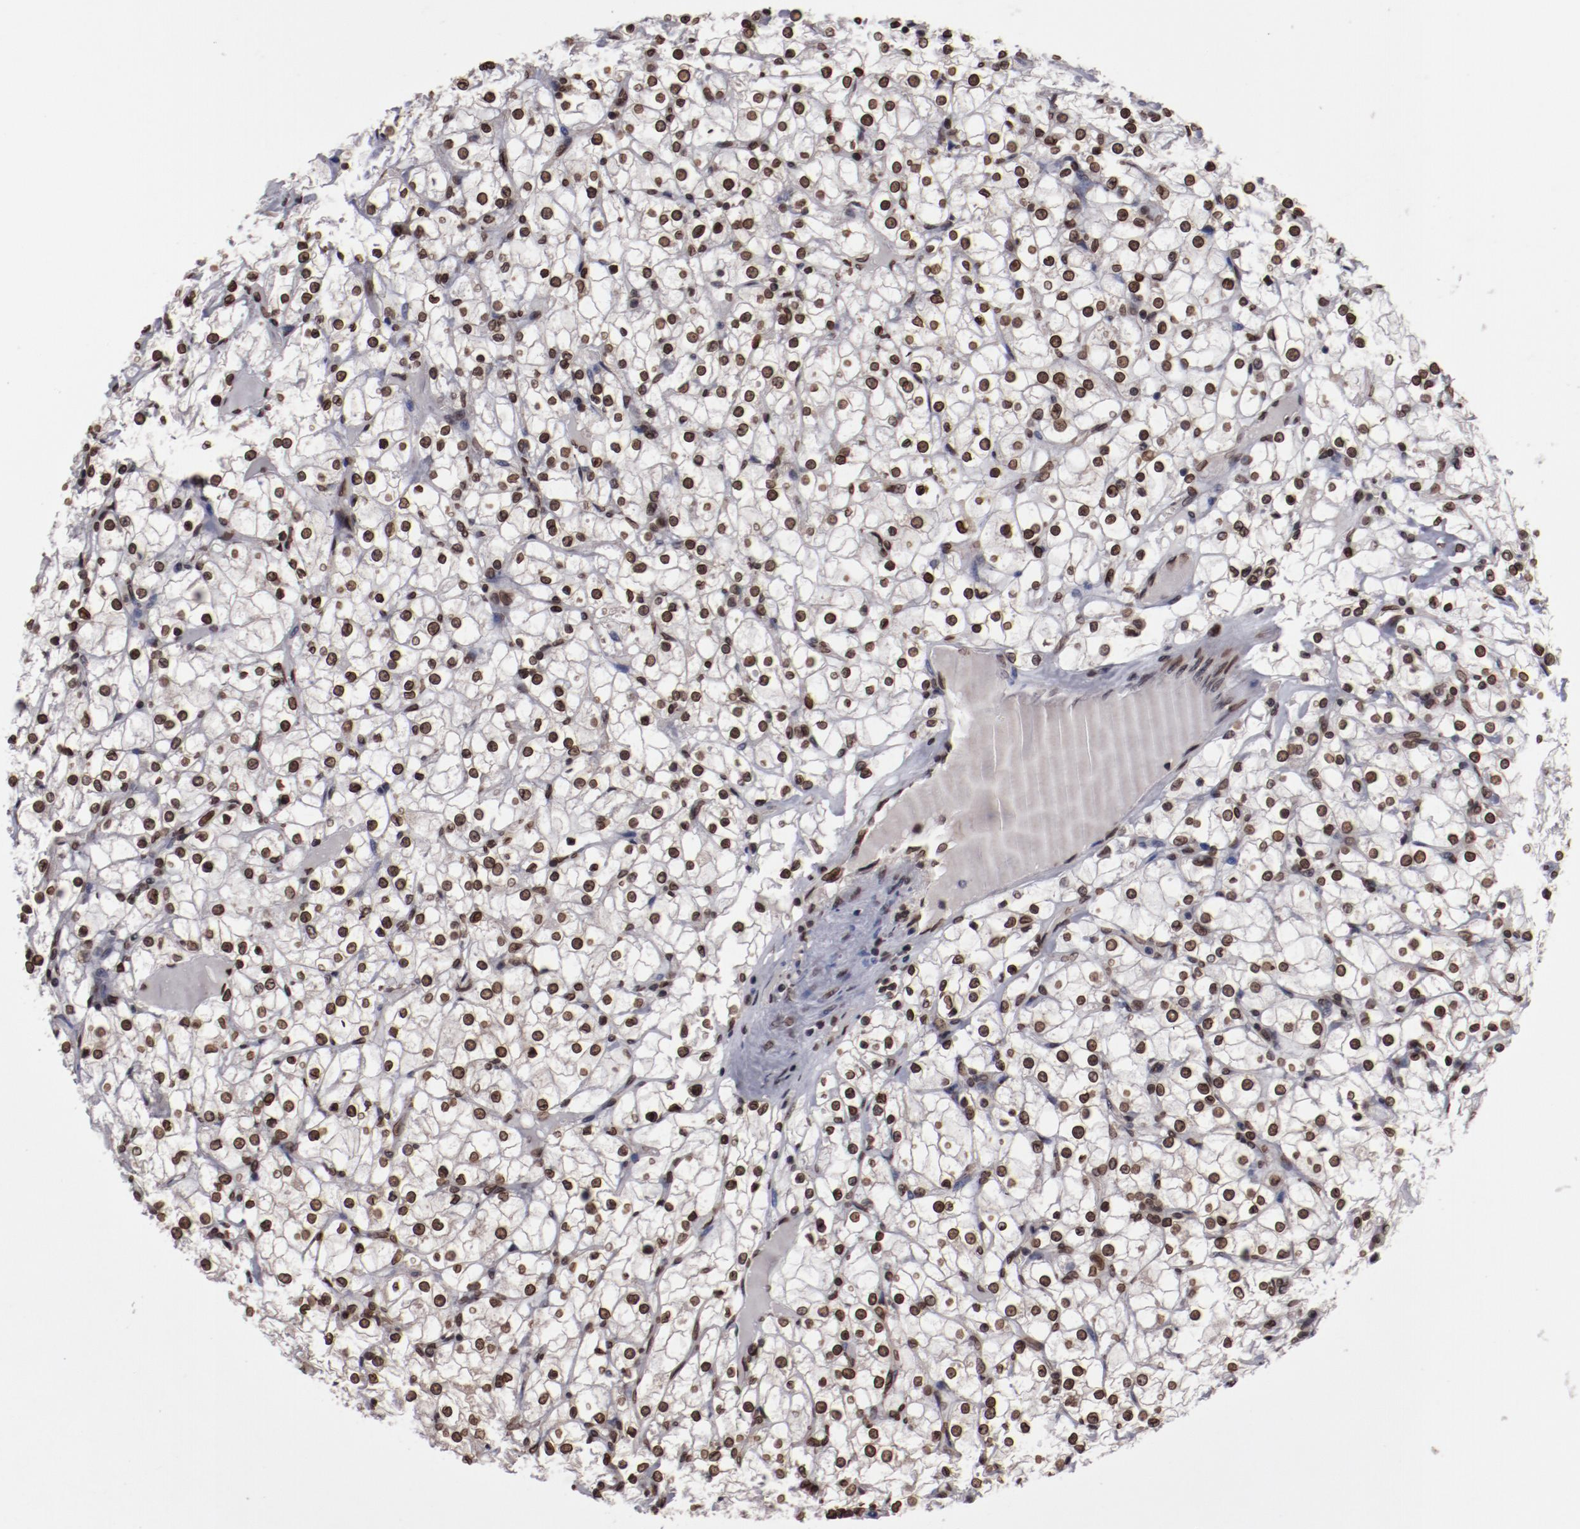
{"staining": {"intensity": "moderate", "quantity": ">75%", "location": "nuclear"}, "tissue": "renal cancer", "cell_type": "Tumor cells", "image_type": "cancer", "snomed": [{"axis": "morphology", "description": "Adenocarcinoma, NOS"}, {"axis": "topography", "description": "Kidney"}], "caption": "Immunohistochemistry (IHC) image of human renal cancer stained for a protein (brown), which demonstrates medium levels of moderate nuclear expression in approximately >75% of tumor cells.", "gene": "AKT1", "patient": {"sex": "female", "age": 73}}